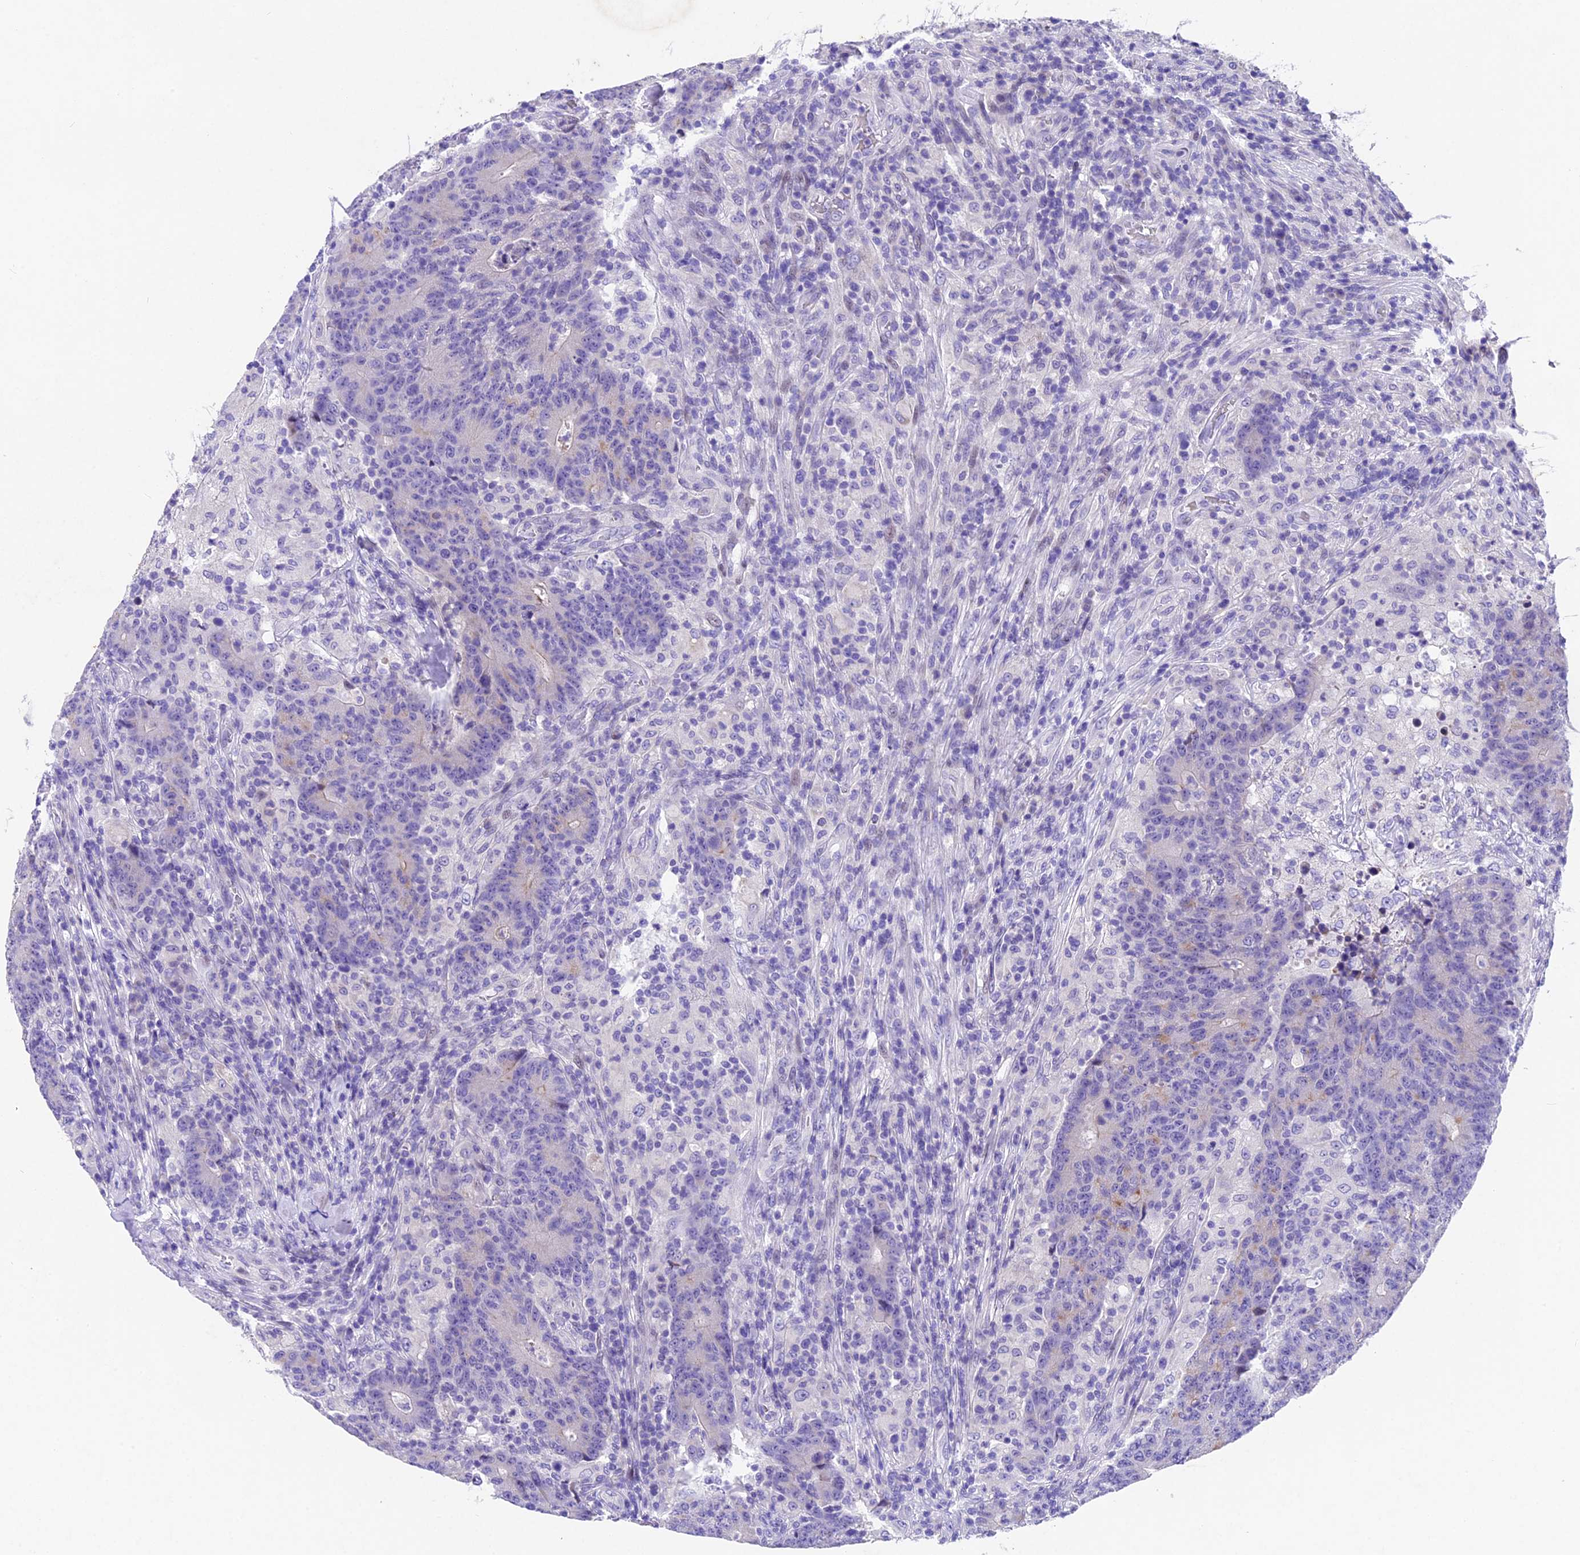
{"staining": {"intensity": "negative", "quantity": "none", "location": "none"}, "tissue": "colorectal cancer", "cell_type": "Tumor cells", "image_type": "cancer", "snomed": [{"axis": "morphology", "description": "Adenocarcinoma, NOS"}, {"axis": "topography", "description": "Colon"}], "caption": "Colorectal cancer was stained to show a protein in brown. There is no significant staining in tumor cells.", "gene": "IFT140", "patient": {"sex": "female", "age": 75}}